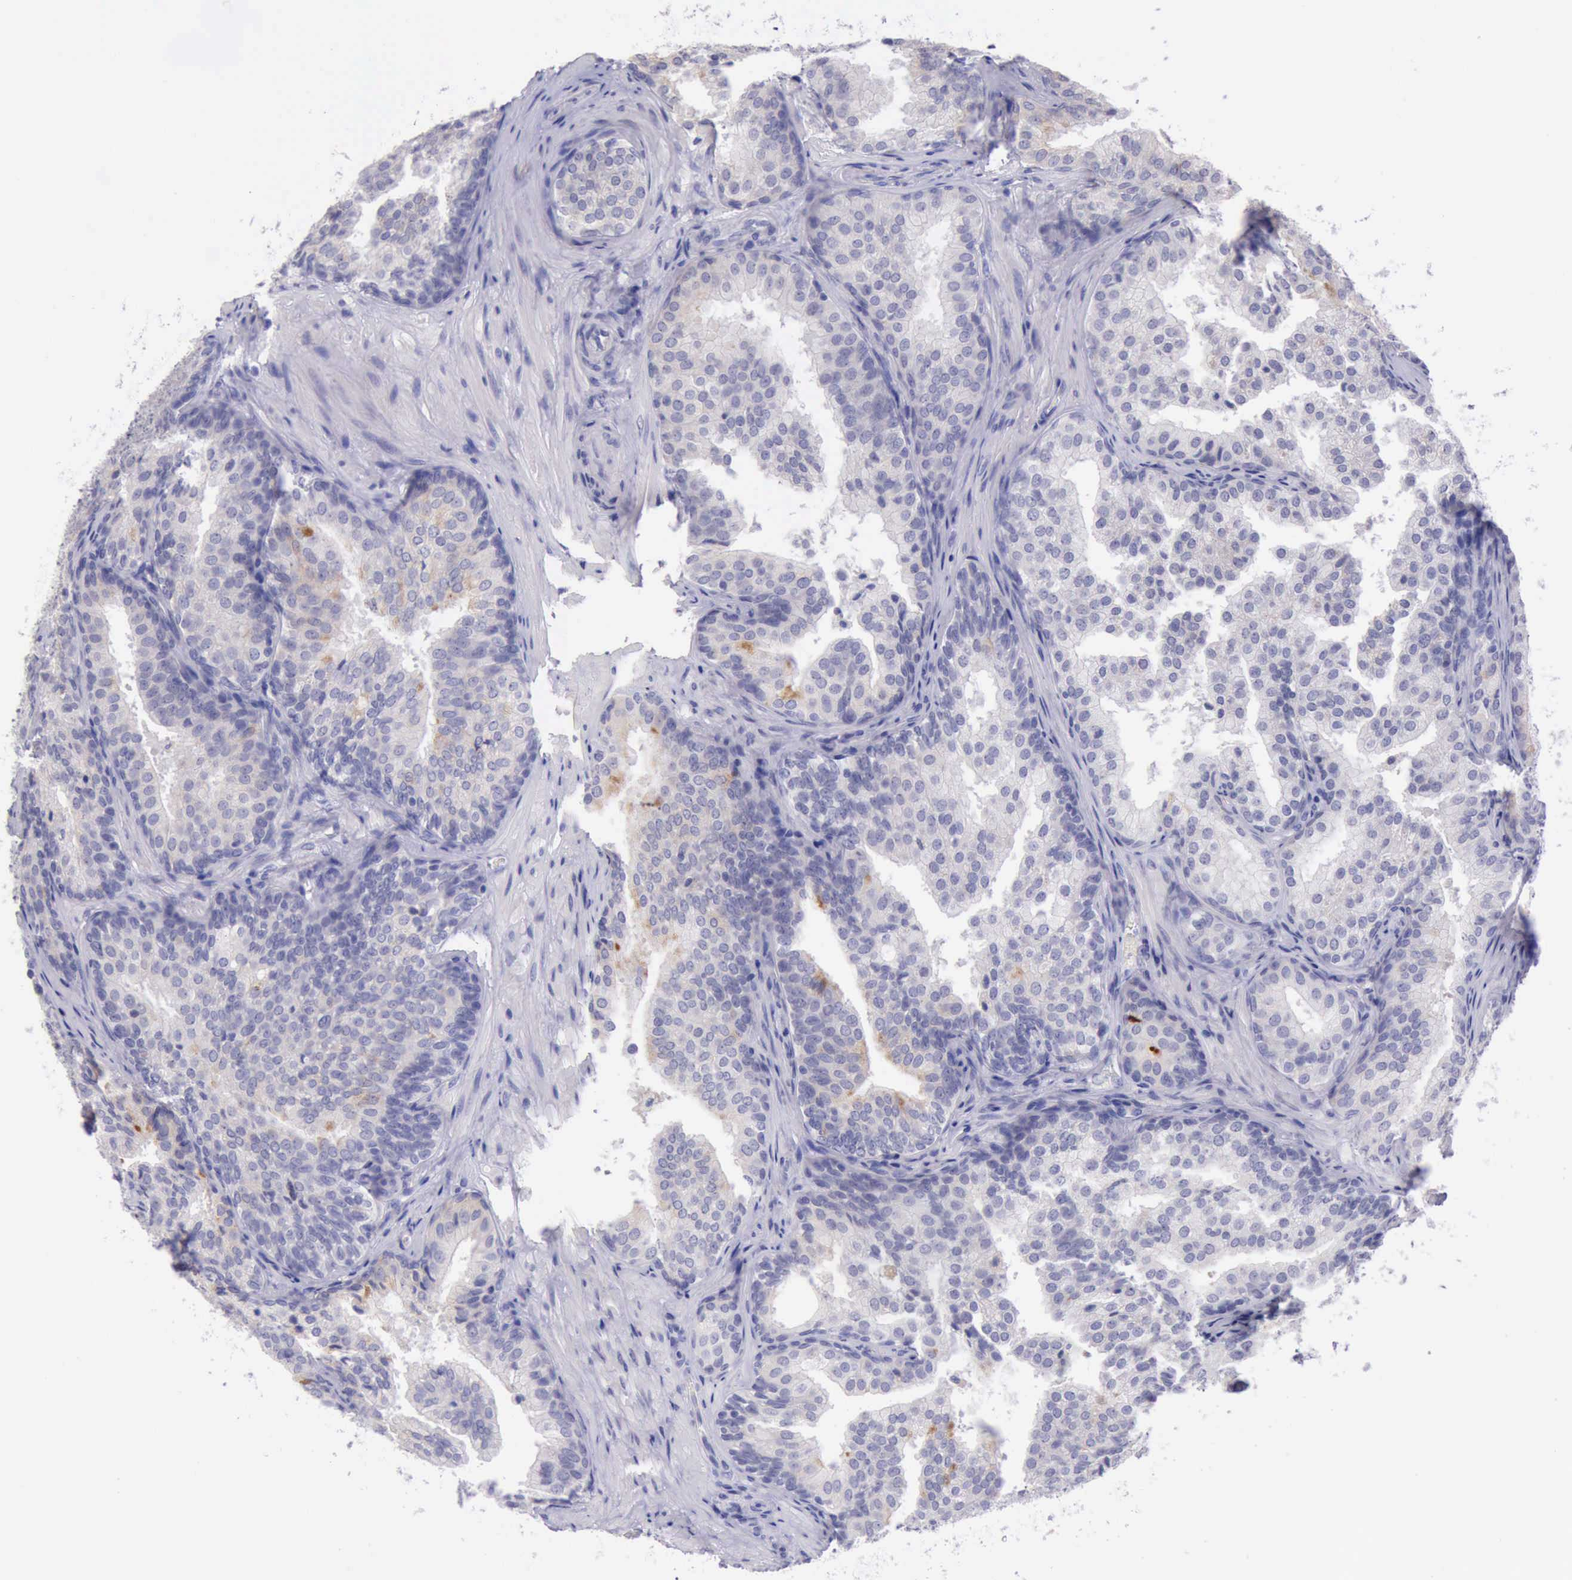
{"staining": {"intensity": "negative", "quantity": "none", "location": "none"}, "tissue": "prostate cancer", "cell_type": "Tumor cells", "image_type": "cancer", "snomed": [{"axis": "morphology", "description": "Adenocarcinoma, Low grade"}, {"axis": "topography", "description": "Prostate"}], "caption": "DAB immunohistochemical staining of prostate low-grade adenocarcinoma displays no significant staining in tumor cells.", "gene": "LRFN5", "patient": {"sex": "male", "age": 69}}